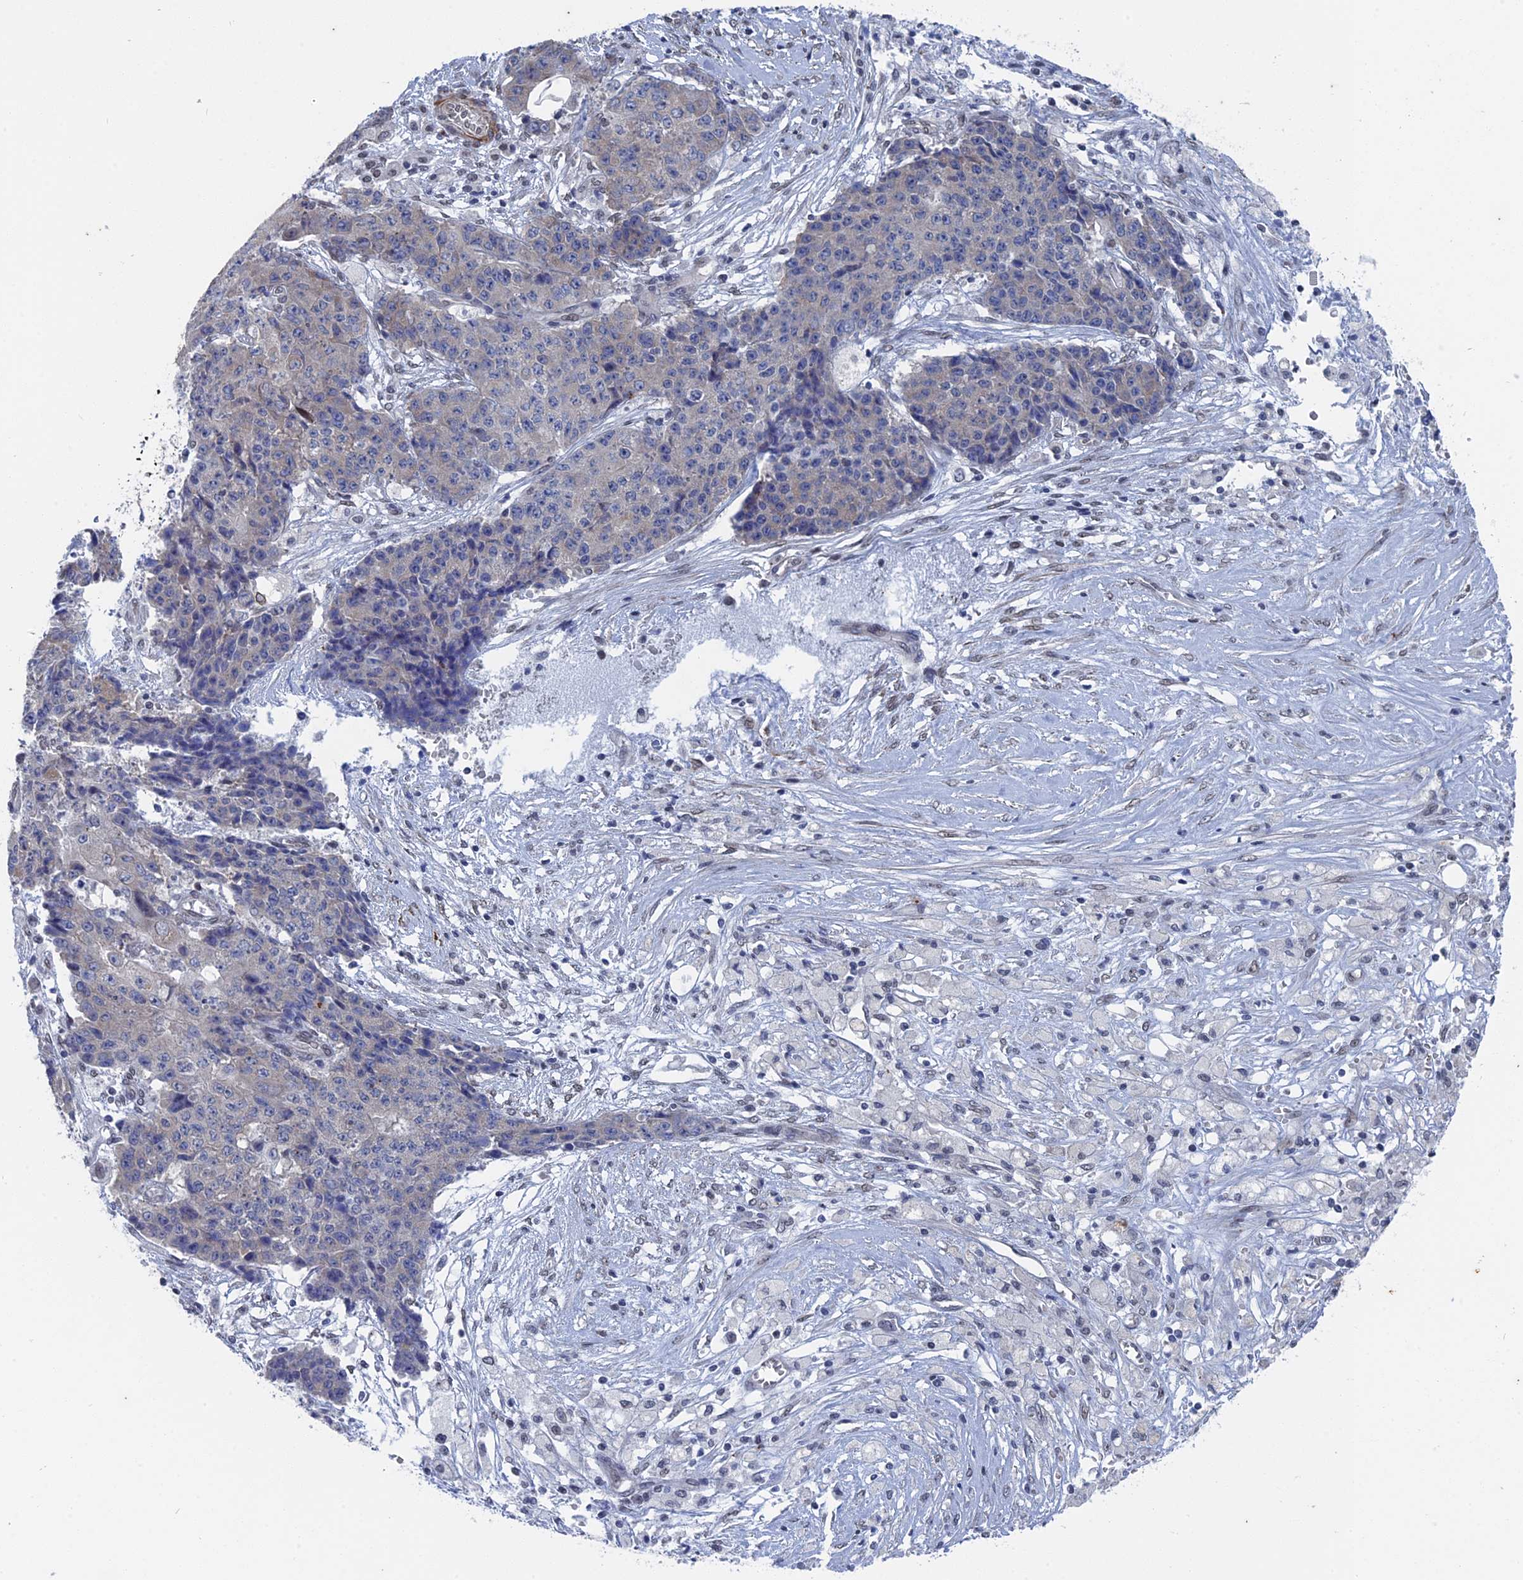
{"staining": {"intensity": "negative", "quantity": "none", "location": "none"}, "tissue": "ovarian cancer", "cell_type": "Tumor cells", "image_type": "cancer", "snomed": [{"axis": "morphology", "description": "Carcinoma, endometroid"}, {"axis": "topography", "description": "Ovary"}], "caption": "Tumor cells are negative for brown protein staining in ovarian cancer. (Immunohistochemistry, brightfield microscopy, high magnification).", "gene": "MTRF1", "patient": {"sex": "female", "age": 42}}